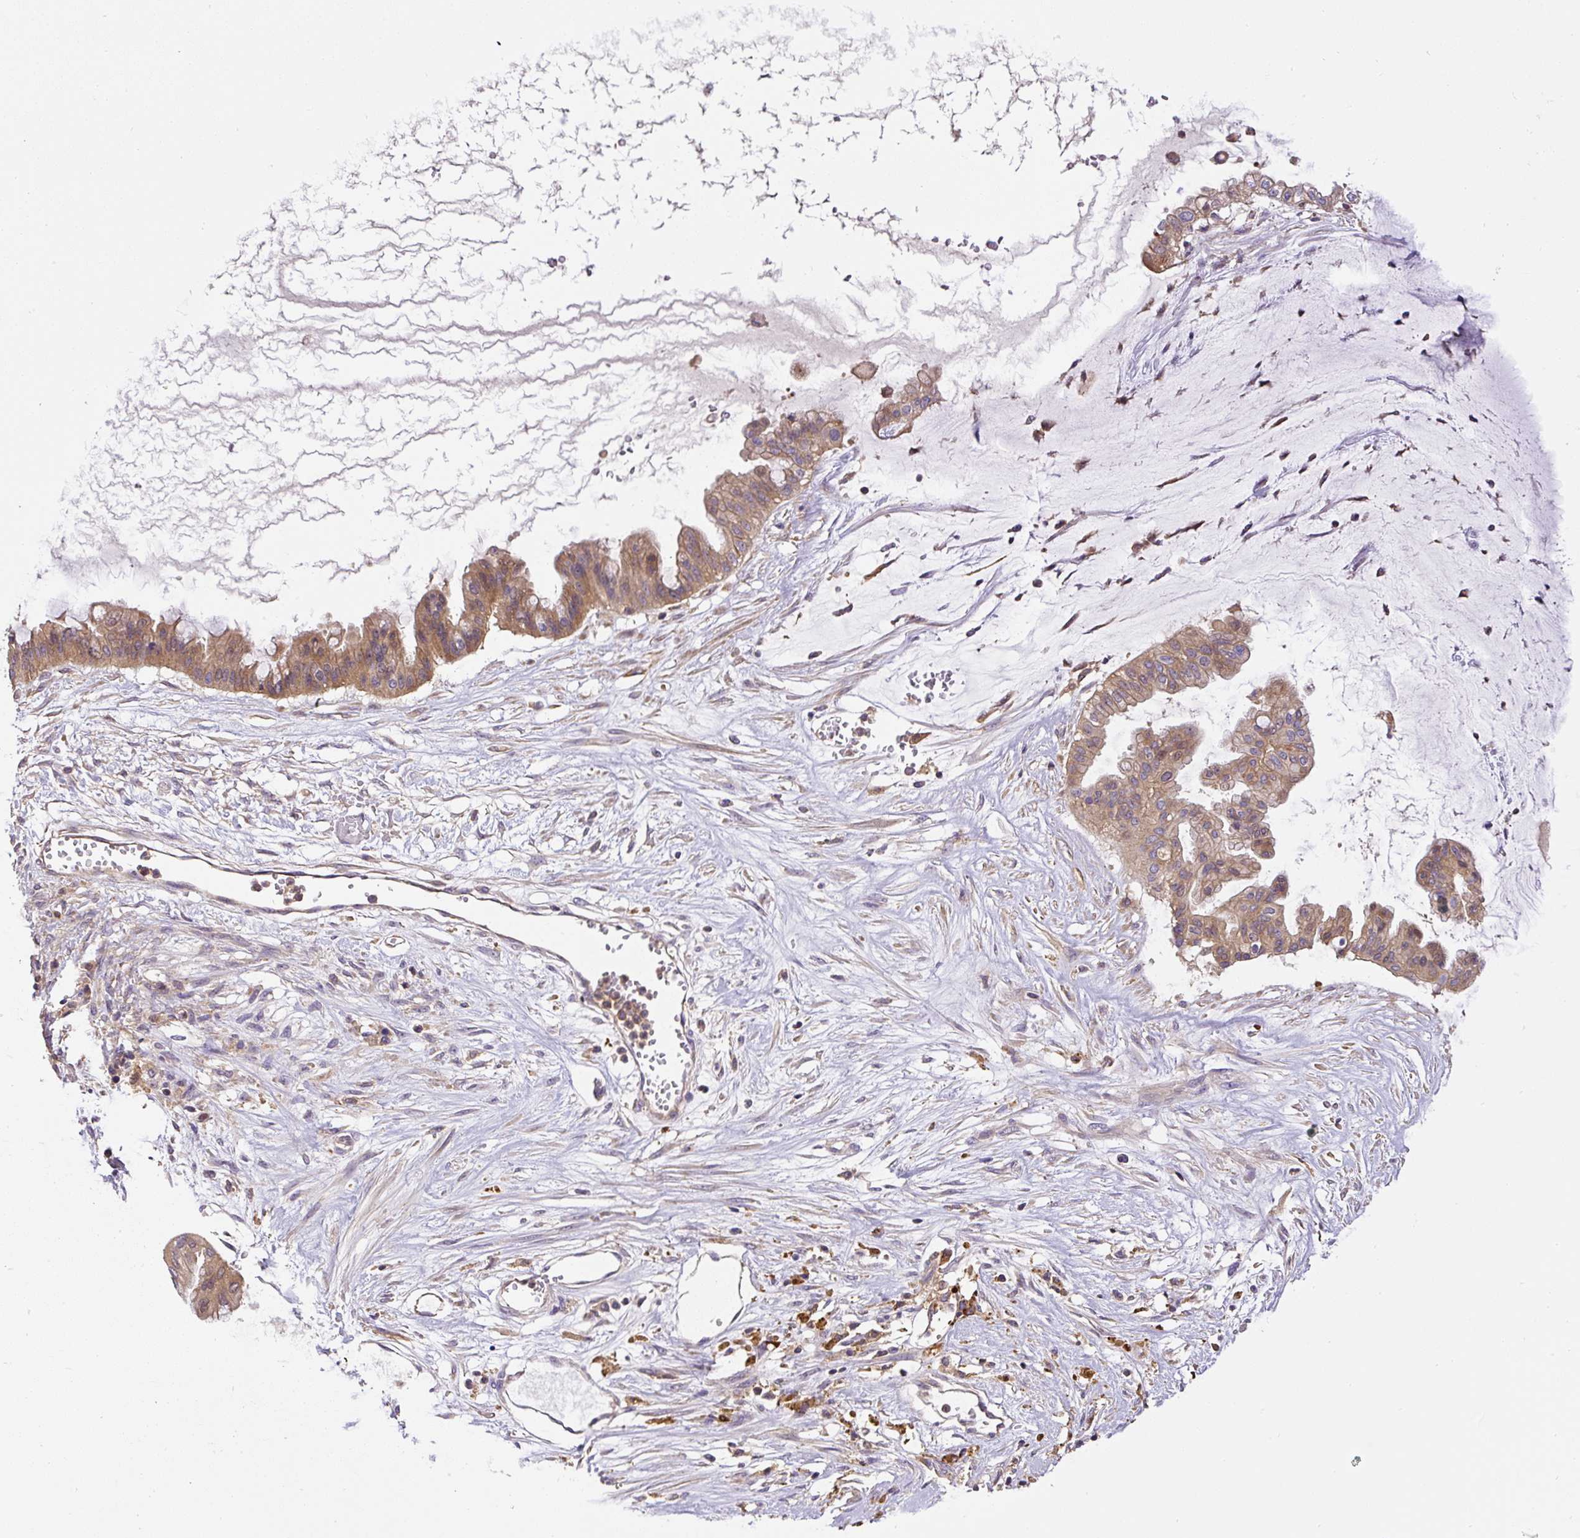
{"staining": {"intensity": "moderate", "quantity": ">75%", "location": "cytoplasmic/membranous"}, "tissue": "ovarian cancer", "cell_type": "Tumor cells", "image_type": "cancer", "snomed": [{"axis": "morphology", "description": "Cystadenocarcinoma, mucinous, NOS"}, {"axis": "topography", "description": "Ovary"}], "caption": "High-magnification brightfield microscopy of ovarian cancer stained with DAB (3,3'-diaminobenzidine) (brown) and counterstained with hematoxylin (blue). tumor cells exhibit moderate cytoplasmic/membranous positivity is seen in about>75% of cells.", "gene": "CCDC28A", "patient": {"sex": "female", "age": 73}}